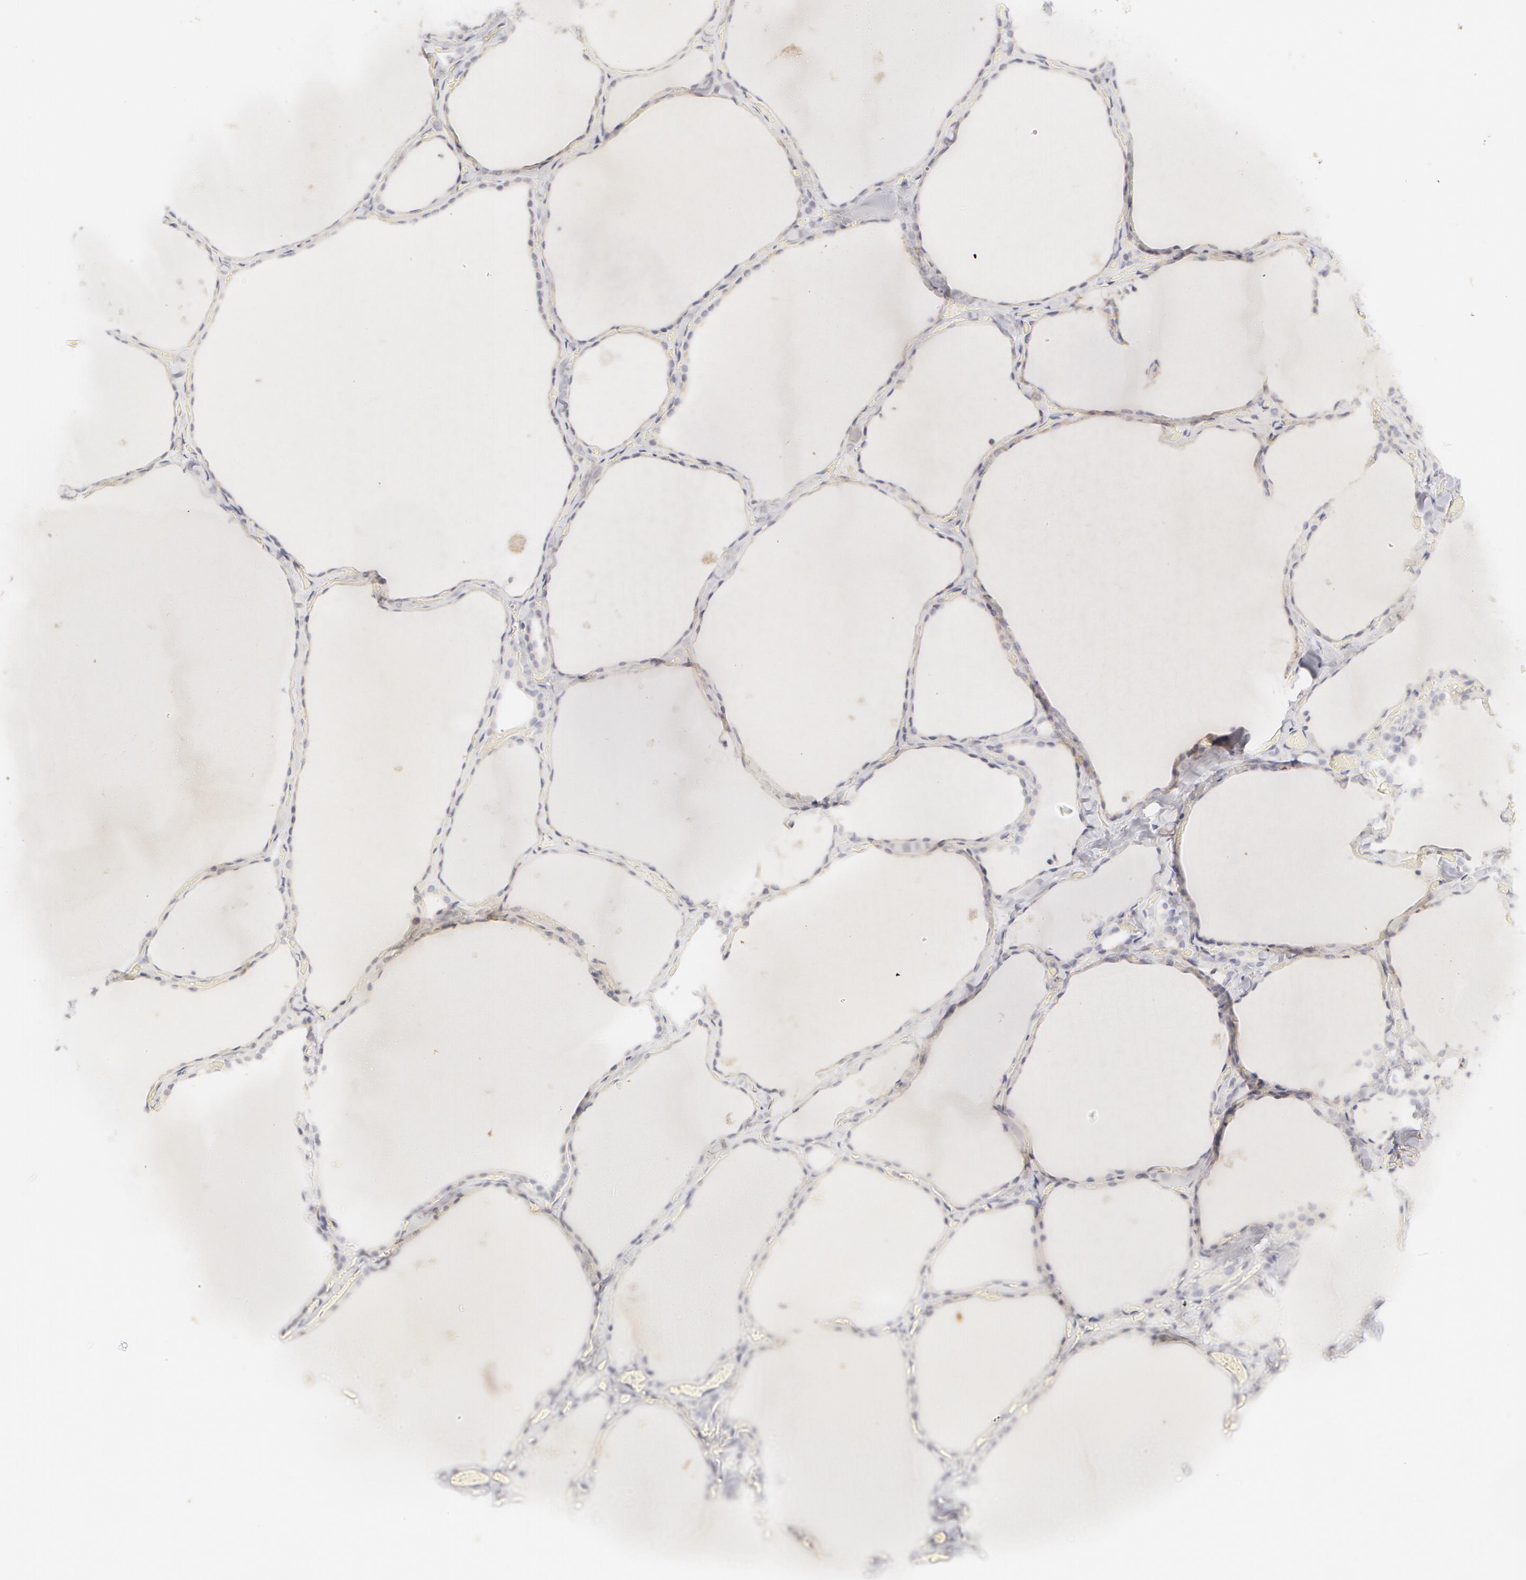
{"staining": {"intensity": "negative", "quantity": "none", "location": "none"}, "tissue": "thyroid gland", "cell_type": "Glandular cells", "image_type": "normal", "snomed": [{"axis": "morphology", "description": "Normal tissue, NOS"}, {"axis": "topography", "description": "Thyroid gland"}], "caption": "IHC of normal human thyroid gland displays no expression in glandular cells. (Brightfield microscopy of DAB (3,3'-diaminobenzidine) immunohistochemistry at high magnification).", "gene": "ABCB1", "patient": {"sex": "male", "age": 34}}